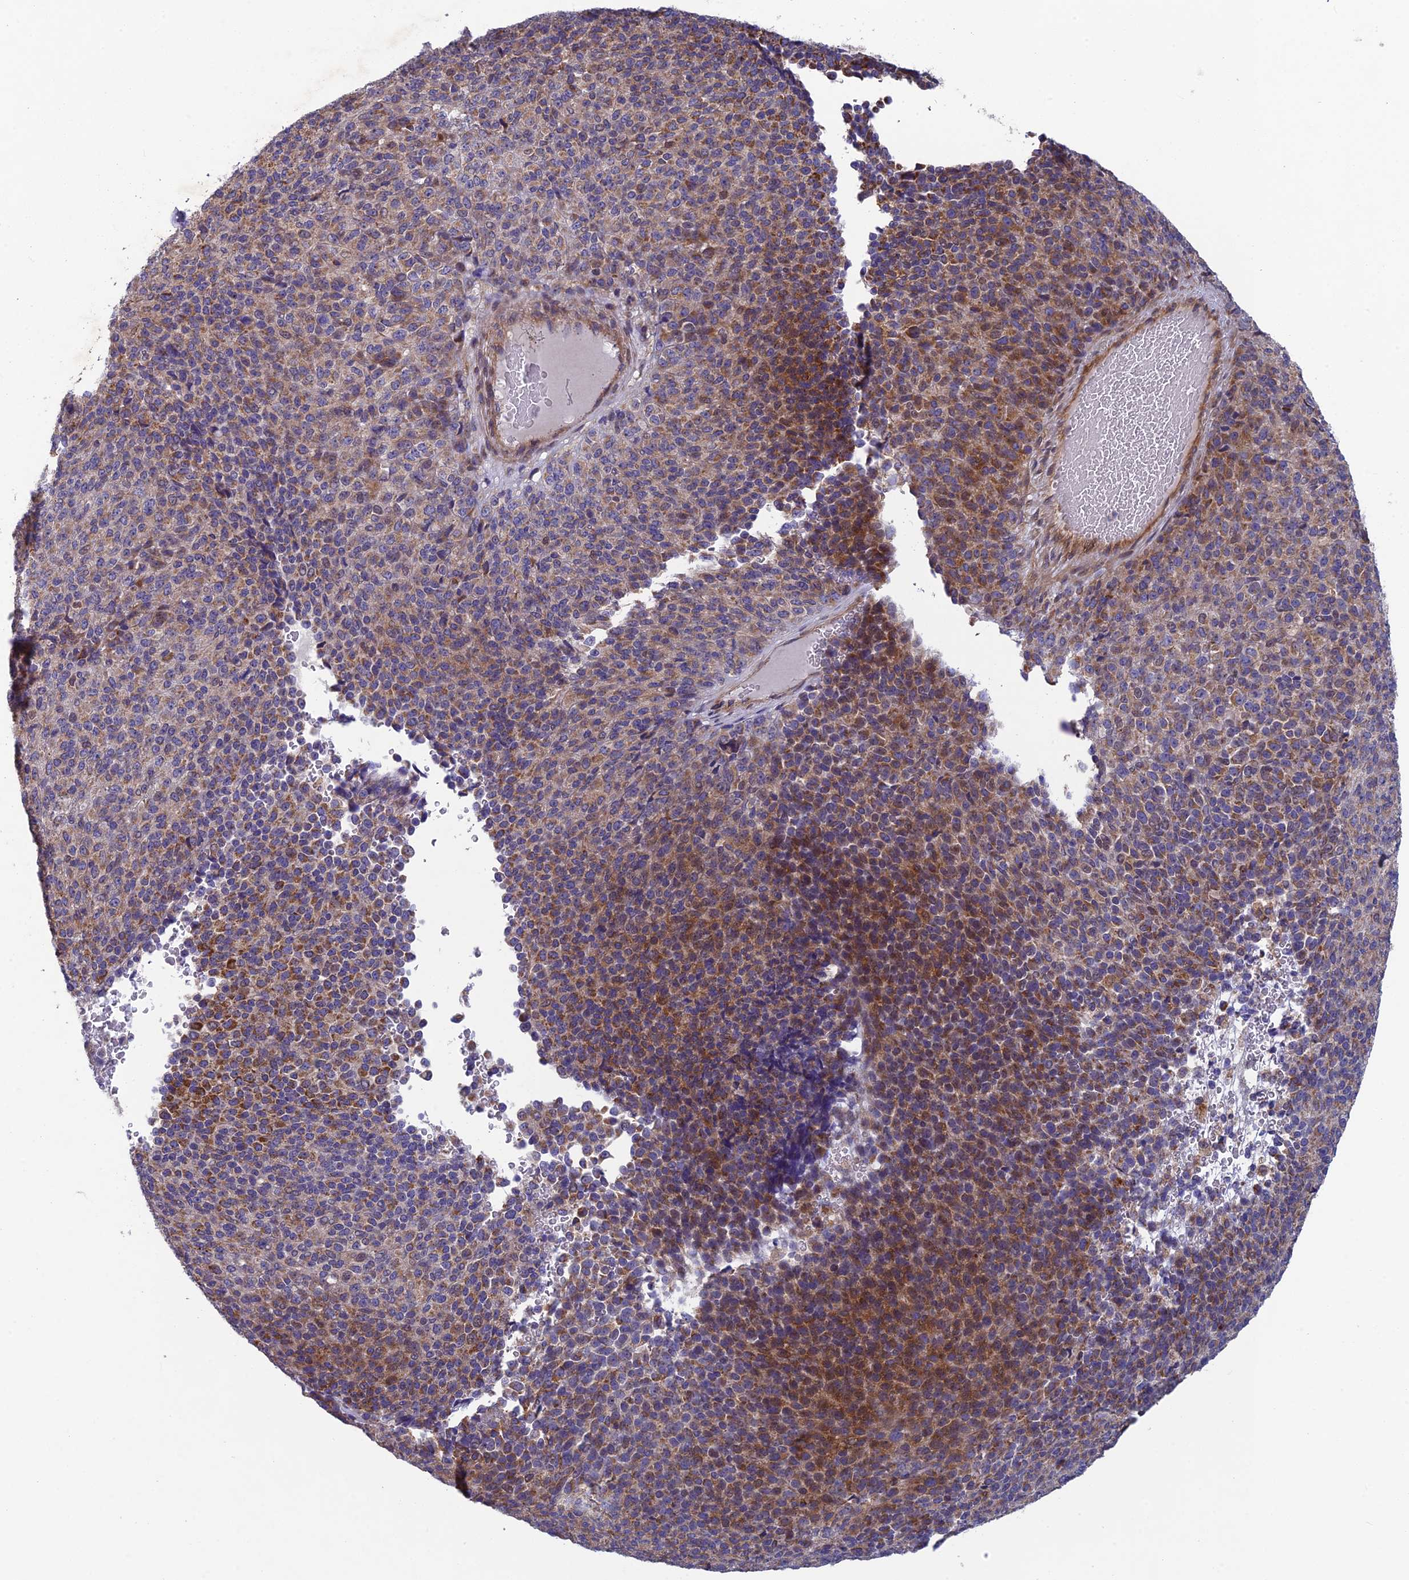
{"staining": {"intensity": "moderate", "quantity": ">75%", "location": "cytoplasmic/membranous"}, "tissue": "melanoma", "cell_type": "Tumor cells", "image_type": "cancer", "snomed": [{"axis": "morphology", "description": "Malignant melanoma, Metastatic site"}, {"axis": "topography", "description": "Brain"}], "caption": "Protein staining shows moderate cytoplasmic/membranous positivity in approximately >75% of tumor cells in melanoma.", "gene": "BLTP2", "patient": {"sex": "female", "age": 56}}